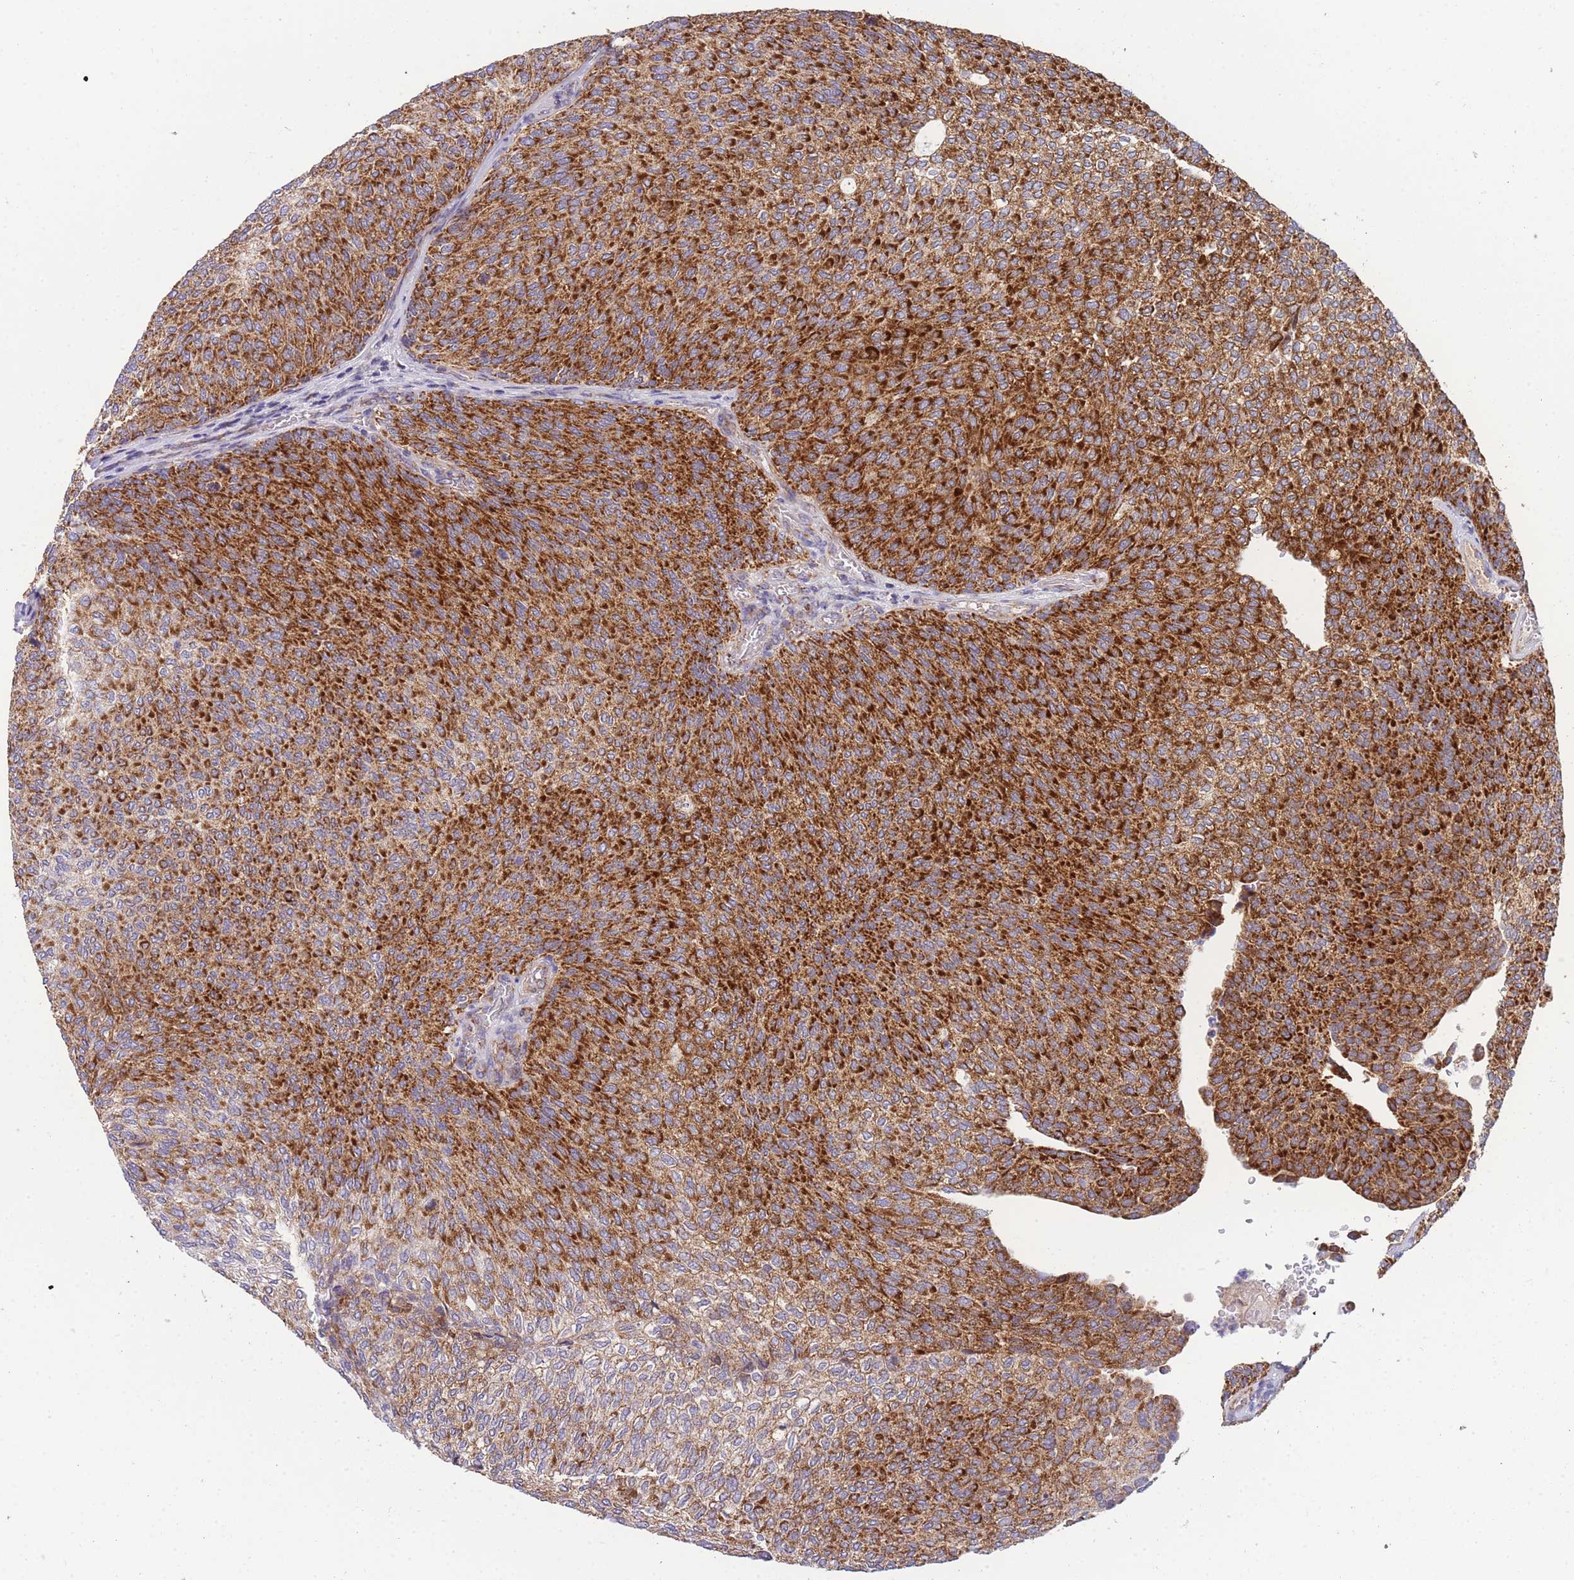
{"staining": {"intensity": "strong", "quantity": ">75%", "location": "cytoplasmic/membranous"}, "tissue": "urothelial cancer", "cell_type": "Tumor cells", "image_type": "cancer", "snomed": [{"axis": "morphology", "description": "Urothelial carcinoma, Low grade"}, {"axis": "topography", "description": "Urinary bladder"}], "caption": "Protein analysis of urothelial cancer tissue reveals strong cytoplasmic/membranous positivity in about >75% of tumor cells.", "gene": "MRPS11", "patient": {"sex": "female", "age": 79}}